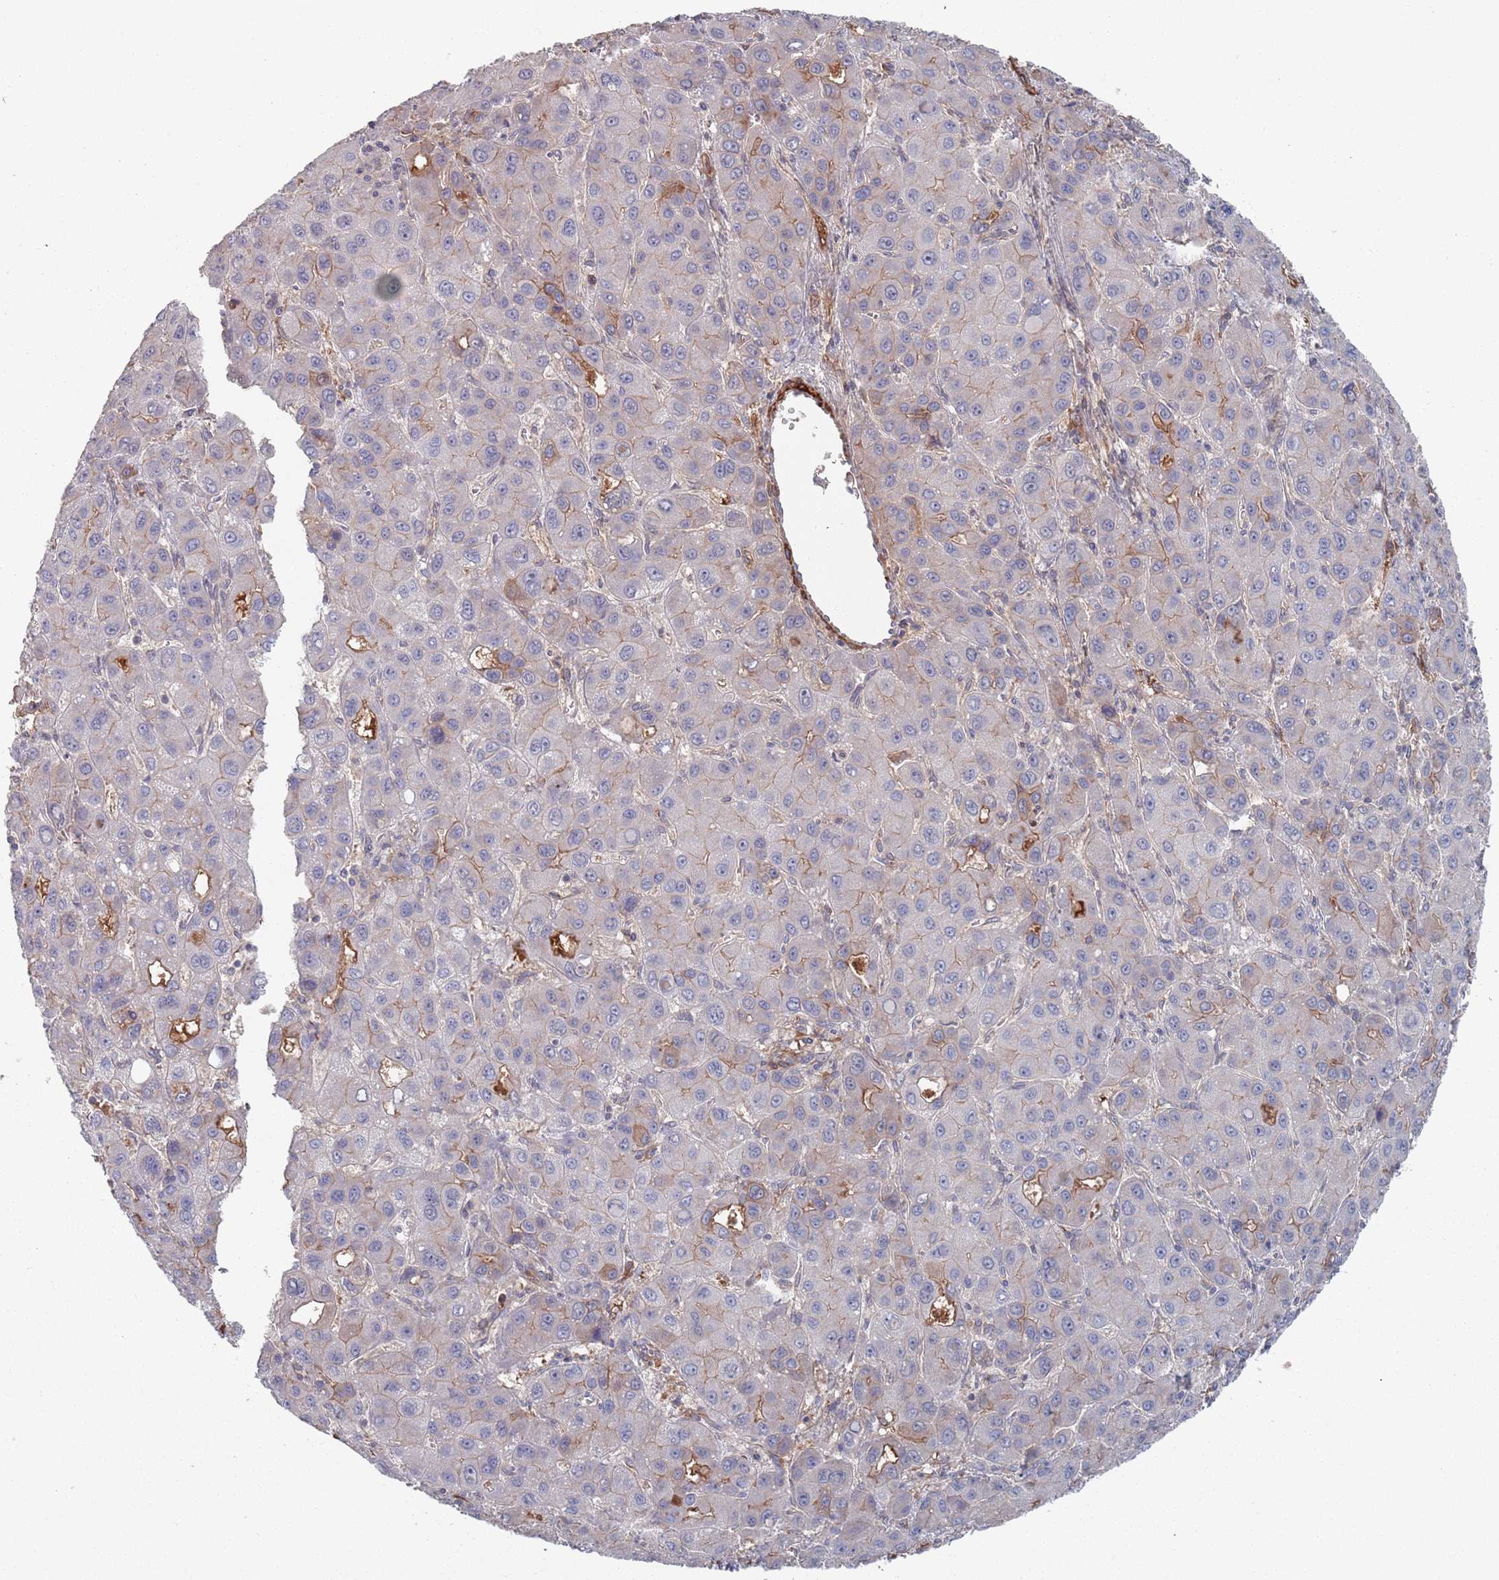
{"staining": {"intensity": "strong", "quantity": "<25%", "location": "cytoplasmic/membranous"}, "tissue": "liver cancer", "cell_type": "Tumor cells", "image_type": "cancer", "snomed": [{"axis": "morphology", "description": "Carcinoma, Hepatocellular, NOS"}, {"axis": "topography", "description": "Liver"}], "caption": "The micrograph demonstrates a brown stain indicating the presence of a protein in the cytoplasmic/membranous of tumor cells in liver cancer (hepatocellular carcinoma).", "gene": "PLEKHA4", "patient": {"sex": "male", "age": 55}}